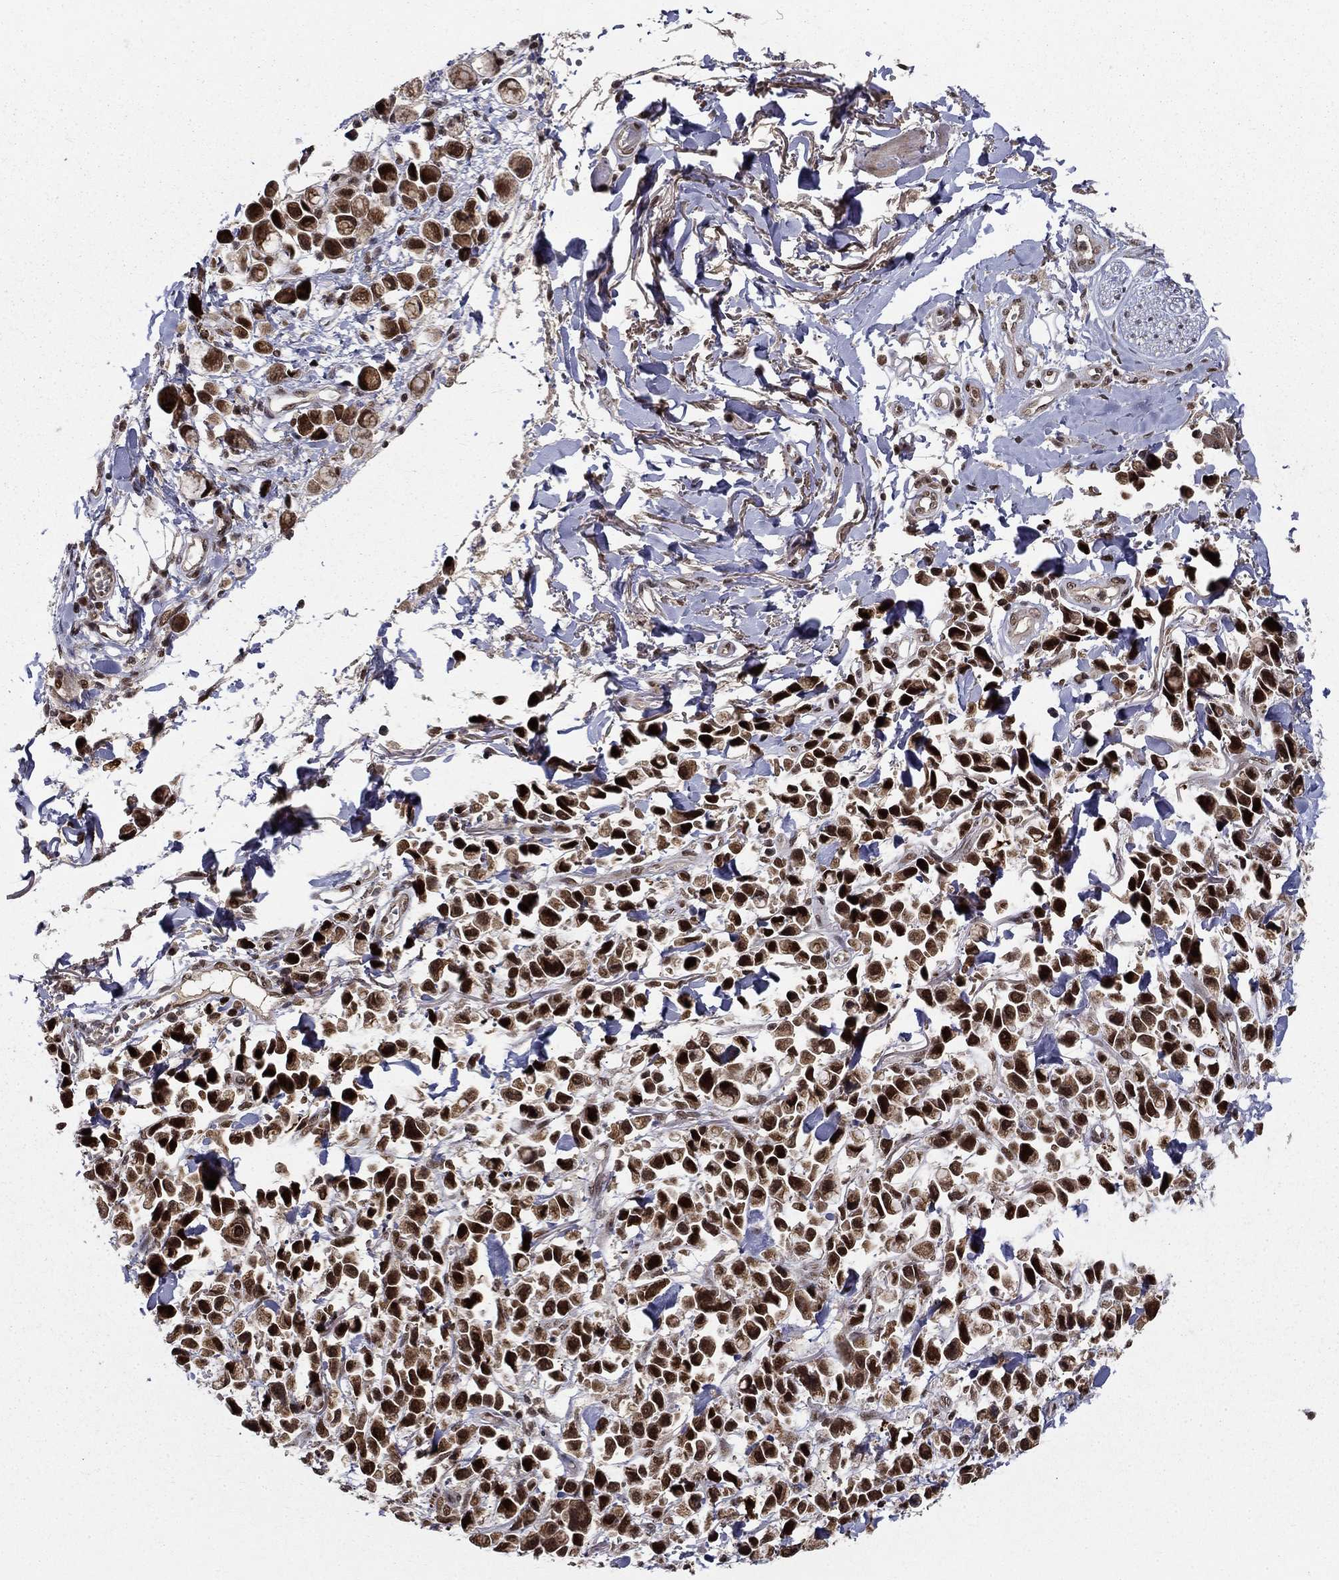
{"staining": {"intensity": "strong", "quantity": ">75%", "location": "cytoplasmic/membranous,nuclear"}, "tissue": "stomach cancer", "cell_type": "Tumor cells", "image_type": "cancer", "snomed": [{"axis": "morphology", "description": "Adenocarcinoma, NOS"}, {"axis": "topography", "description": "Stomach"}], "caption": "The histopathology image displays a brown stain indicating the presence of a protein in the cytoplasmic/membranous and nuclear of tumor cells in stomach cancer (adenocarcinoma).", "gene": "CDCA7L", "patient": {"sex": "female", "age": 81}}